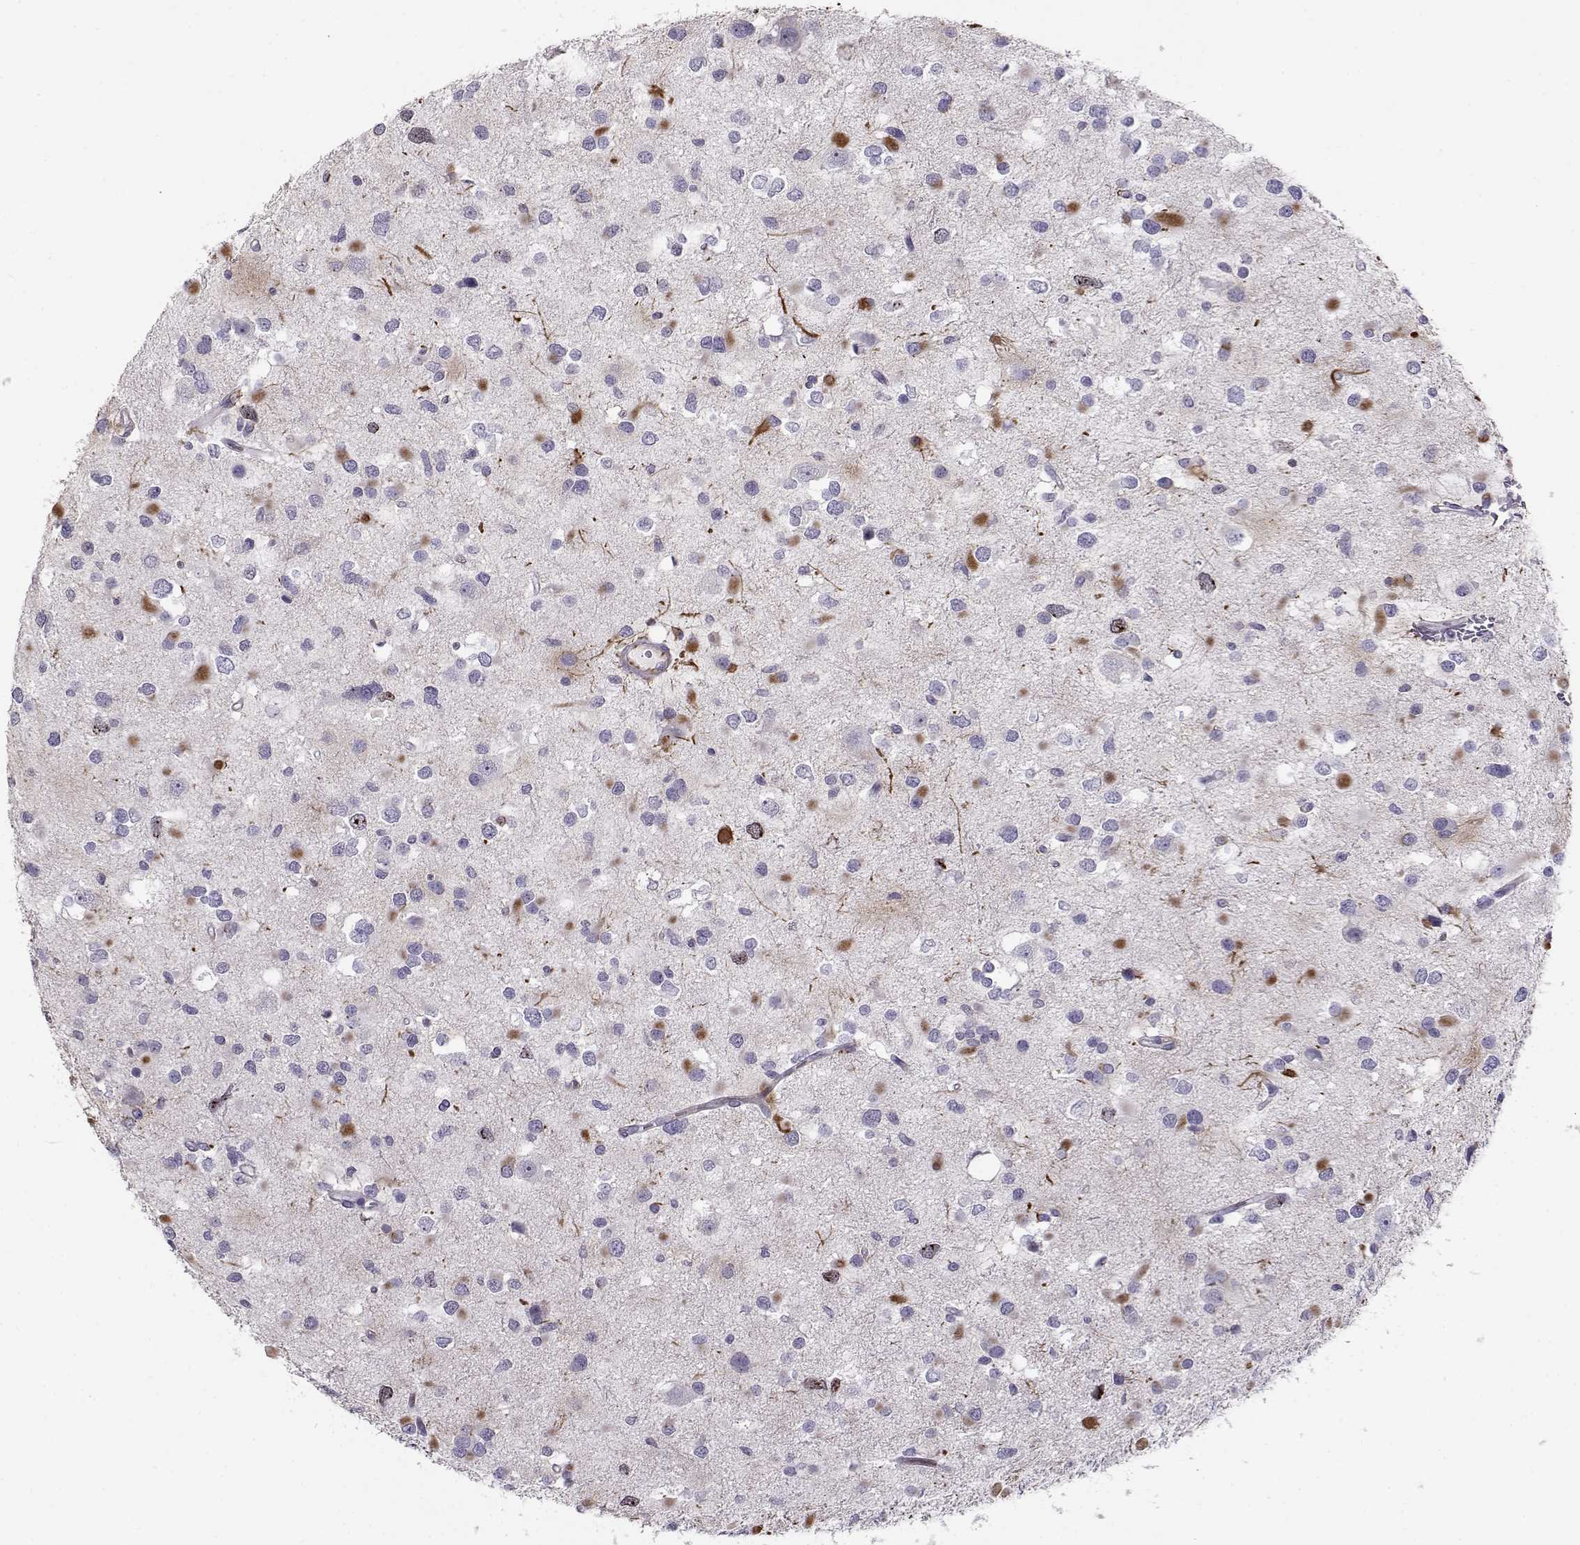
{"staining": {"intensity": "negative", "quantity": "none", "location": "none"}, "tissue": "glioma", "cell_type": "Tumor cells", "image_type": "cancer", "snomed": [{"axis": "morphology", "description": "Glioma, malignant, Low grade"}, {"axis": "topography", "description": "Brain"}], "caption": "High power microscopy image of an immunohistochemistry (IHC) micrograph of glioma, revealing no significant expression in tumor cells. (Brightfield microscopy of DAB immunohistochemistry at high magnification).", "gene": "NPW", "patient": {"sex": "female", "age": 32}}